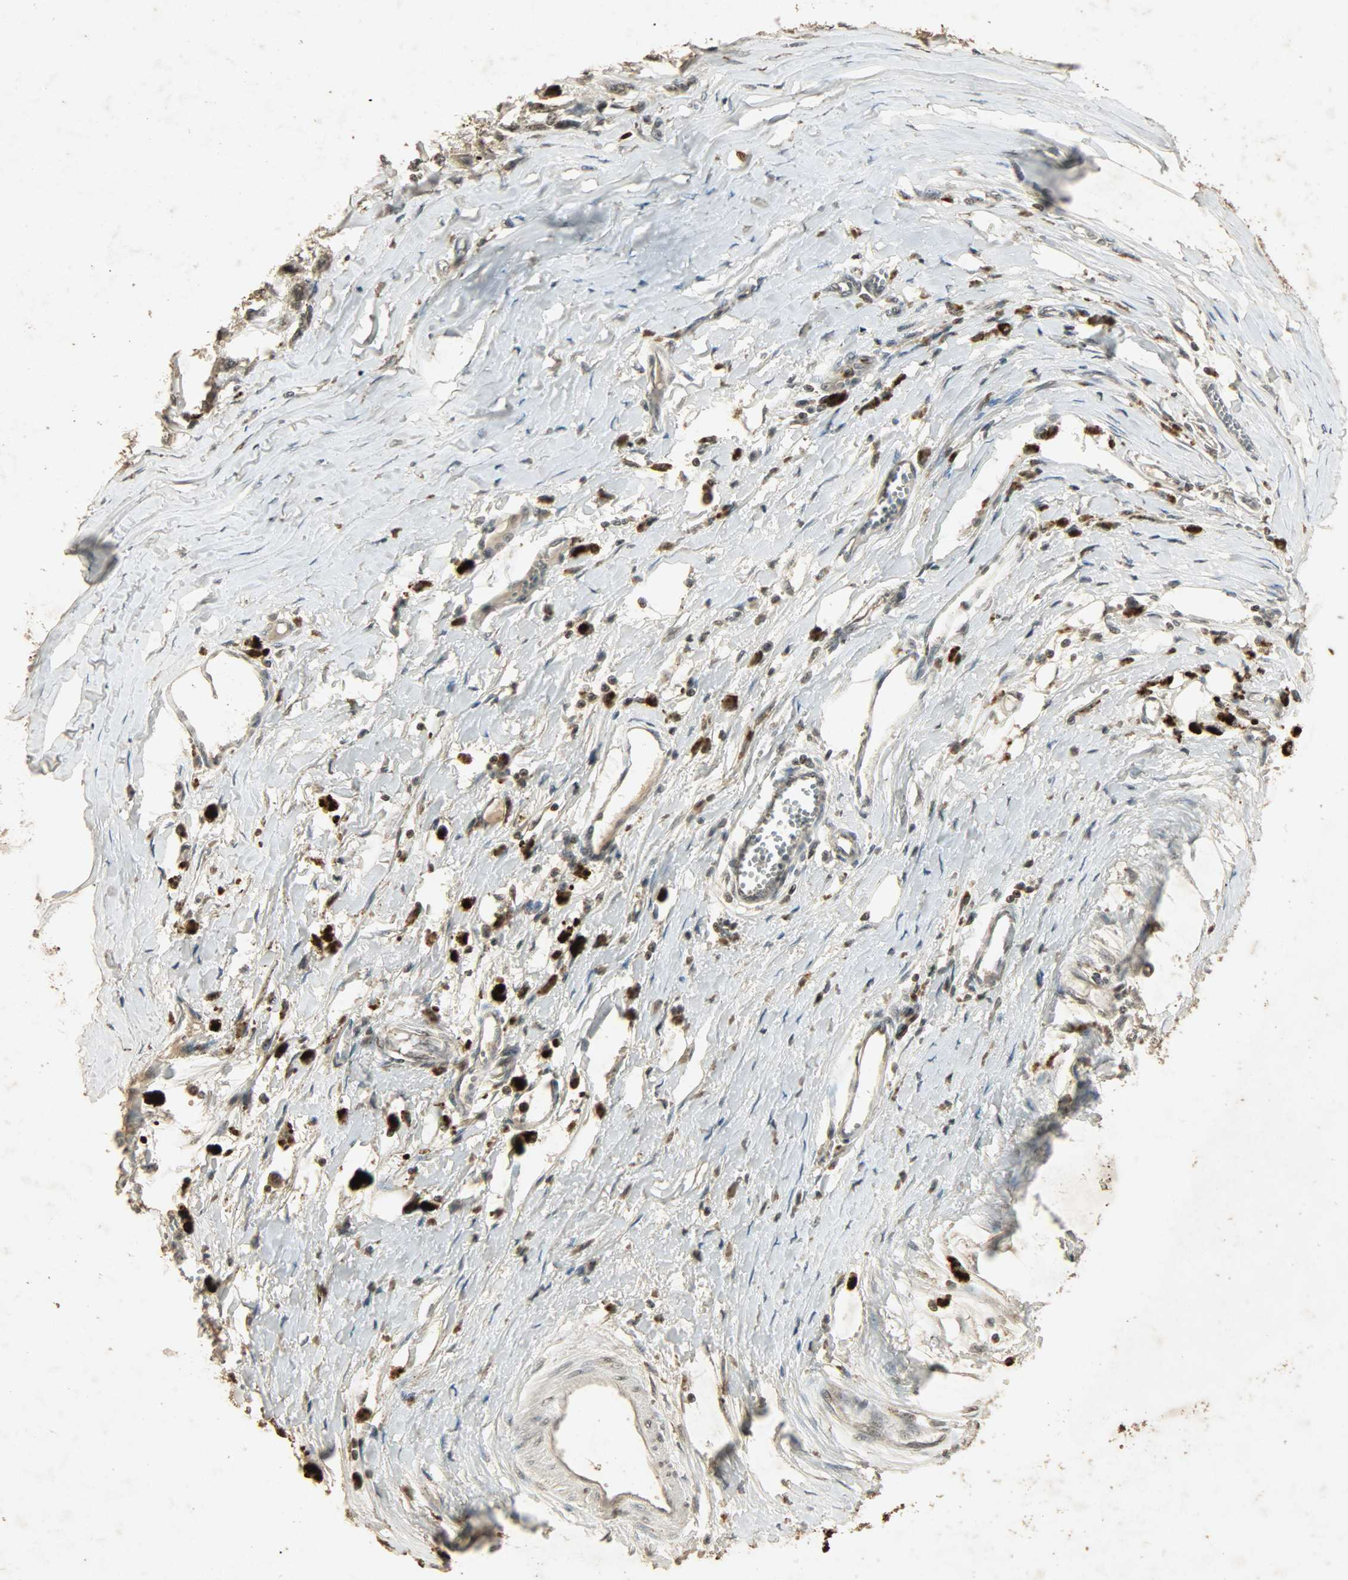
{"staining": {"intensity": "moderate", "quantity": ">75%", "location": "cytoplasmic/membranous,nuclear"}, "tissue": "melanoma", "cell_type": "Tumor cells", "image_type": "cancer", "snomed": [{"axis": "morphology", "description": "Malignant melanoma, Metastatic site"}, {"axis": "topography", "description": "Lymph node"}], "caption": "Moderate cytoplasmic/membranous and nuclear expression is appreciated in about >75% of tumor cells in malignant melanoma (metastatic site).", "gene": "PPP3R1", "patient": {"sex": "male", "age": 59}}